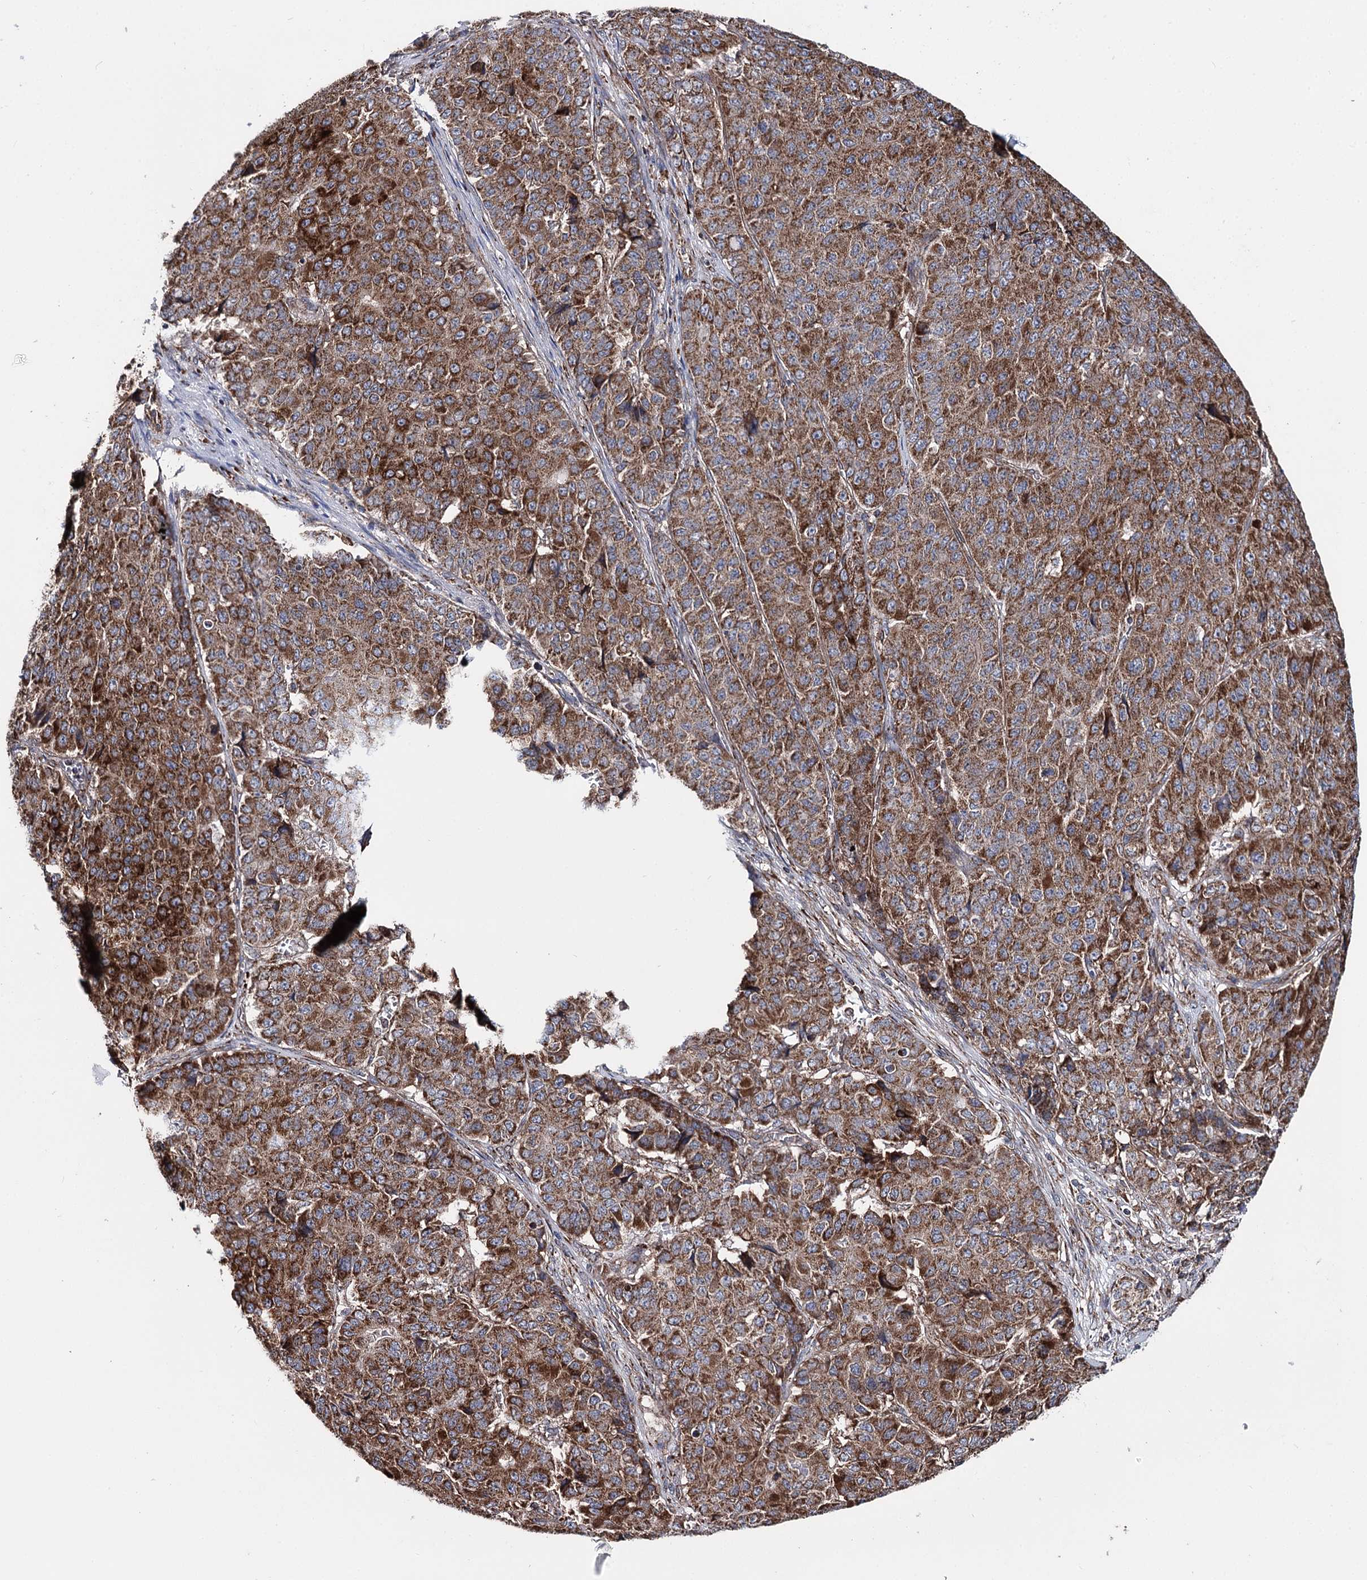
{"staining": {"intensity": "strong", "quantity": ">75%", "location": "cytoplasmic/membranous"}, "tissue": "pancreatic cancer", "cell_type": "Tumor cells", "image_type": "cancer", "snomed": [{"axis": "morphology", "description": "Adenocarcinoma, NOS"}, {"axis": "topography", "description": "Pancreas"}], "caption": "IHC (DAB) staining of adenocarcinoma (pancreatic) exhibits strong cytoplasmic/membranous protein staining in approximately >75% of tumor cells.", "gene": "MSANTD2", "patient": {"sex": "male", "age": 50}}